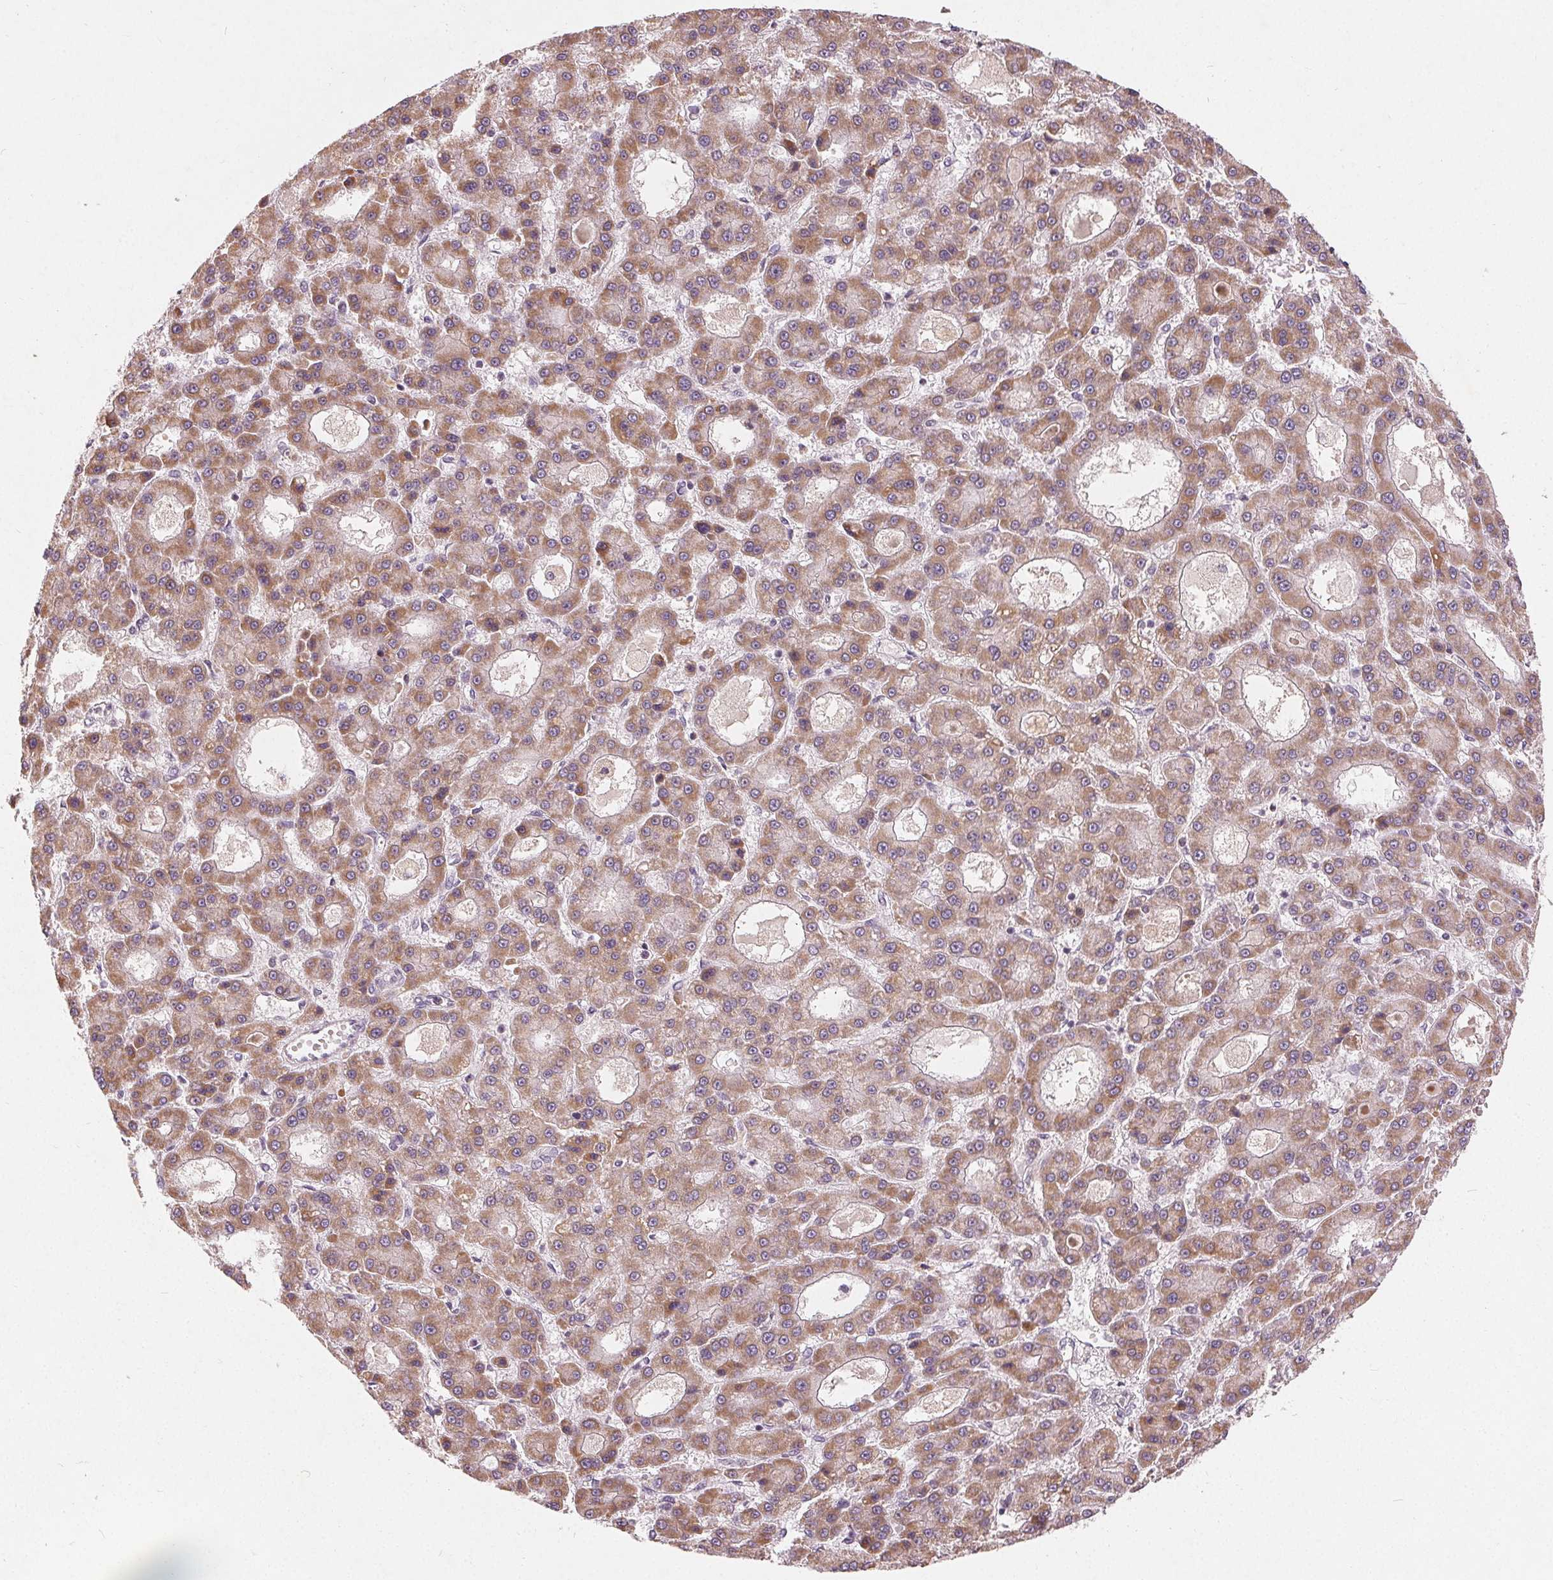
{"staining": {"intensity": "moderate", "quantity": ">75%", "location": "cytoplasmic/membranous"}, "tissue": "liver cancer", "cell_type": "Tumor cells", "image_type": "cancer", "snomed": [{"axis": "morphology", "description": "Carcinoma, Hepatocellular, NOS"}, {"axis": "topography", "description": "Liver"}], "caption": "IHC (DAB (3,3'-diaminobenzidine)) staining of liver hepatocellular carcinoma reveals moderate cytoplasmic/membranous protein positivity in approximately >75% of tumor cells.", "gene": "TRIM60", "patient": {"sex": "male", "age": 70}}